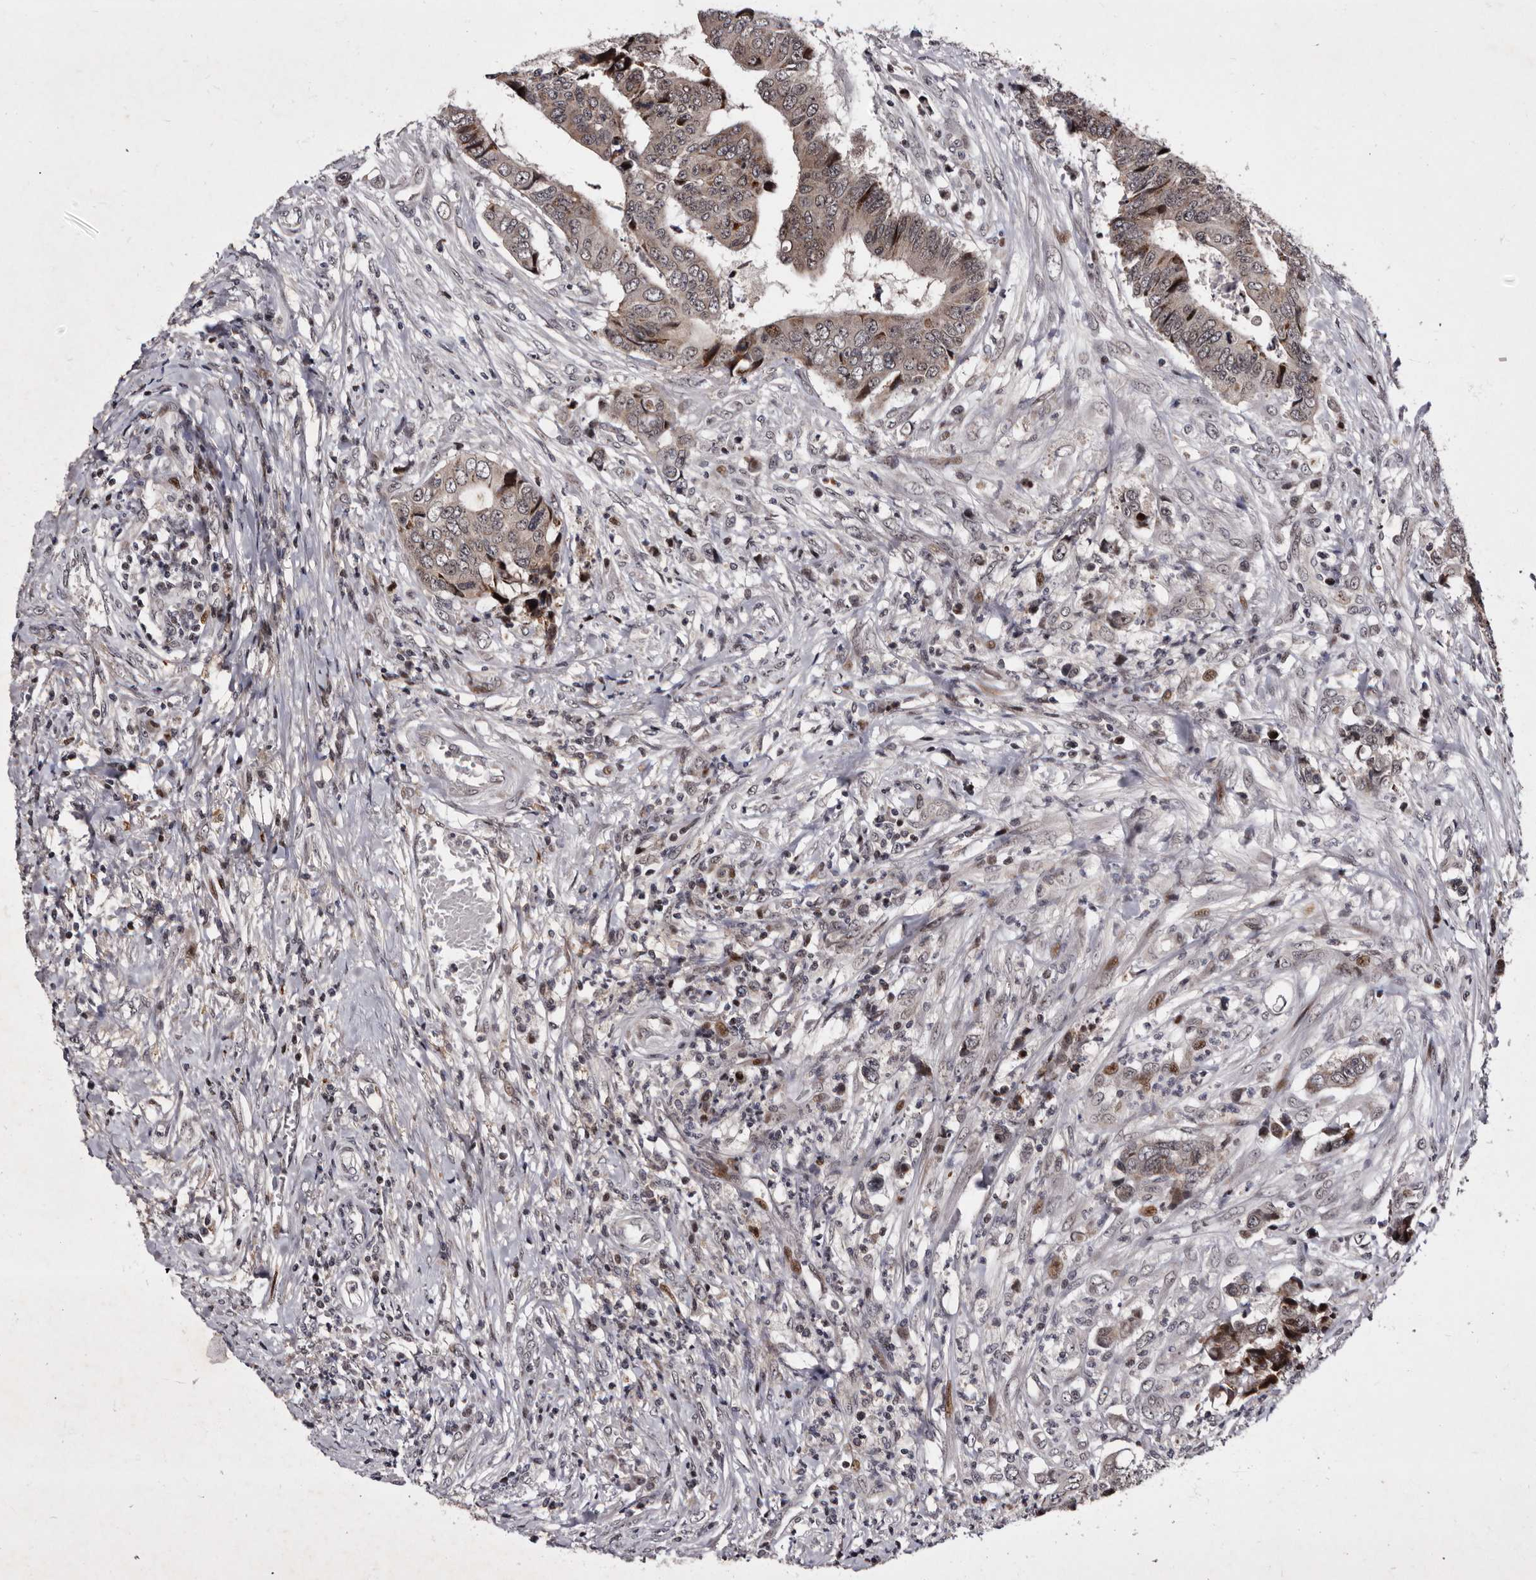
{"staining": {"intensity": "weak", "quantity": ">75%", "location": "cytoplasmic/membranous"}, "tissue": "colorectal cancer", "cell_type": "Tumor cells", "image_type": "cancer", "snomed": [{"axis": "morphology", "description": "Adenocarcinoma, NOS"}, {"axis": "topography", "description": "Rectum"}], "caption": "This image demonstrates immunohistochemistry (IHC) staining of adenocarcinoma (colorectal), with low weak cytoplasmic/membranous positivity in about >75% of tumor cells.", "gene": "TNKS", "patient": {"sex": "male", "age": 84}}